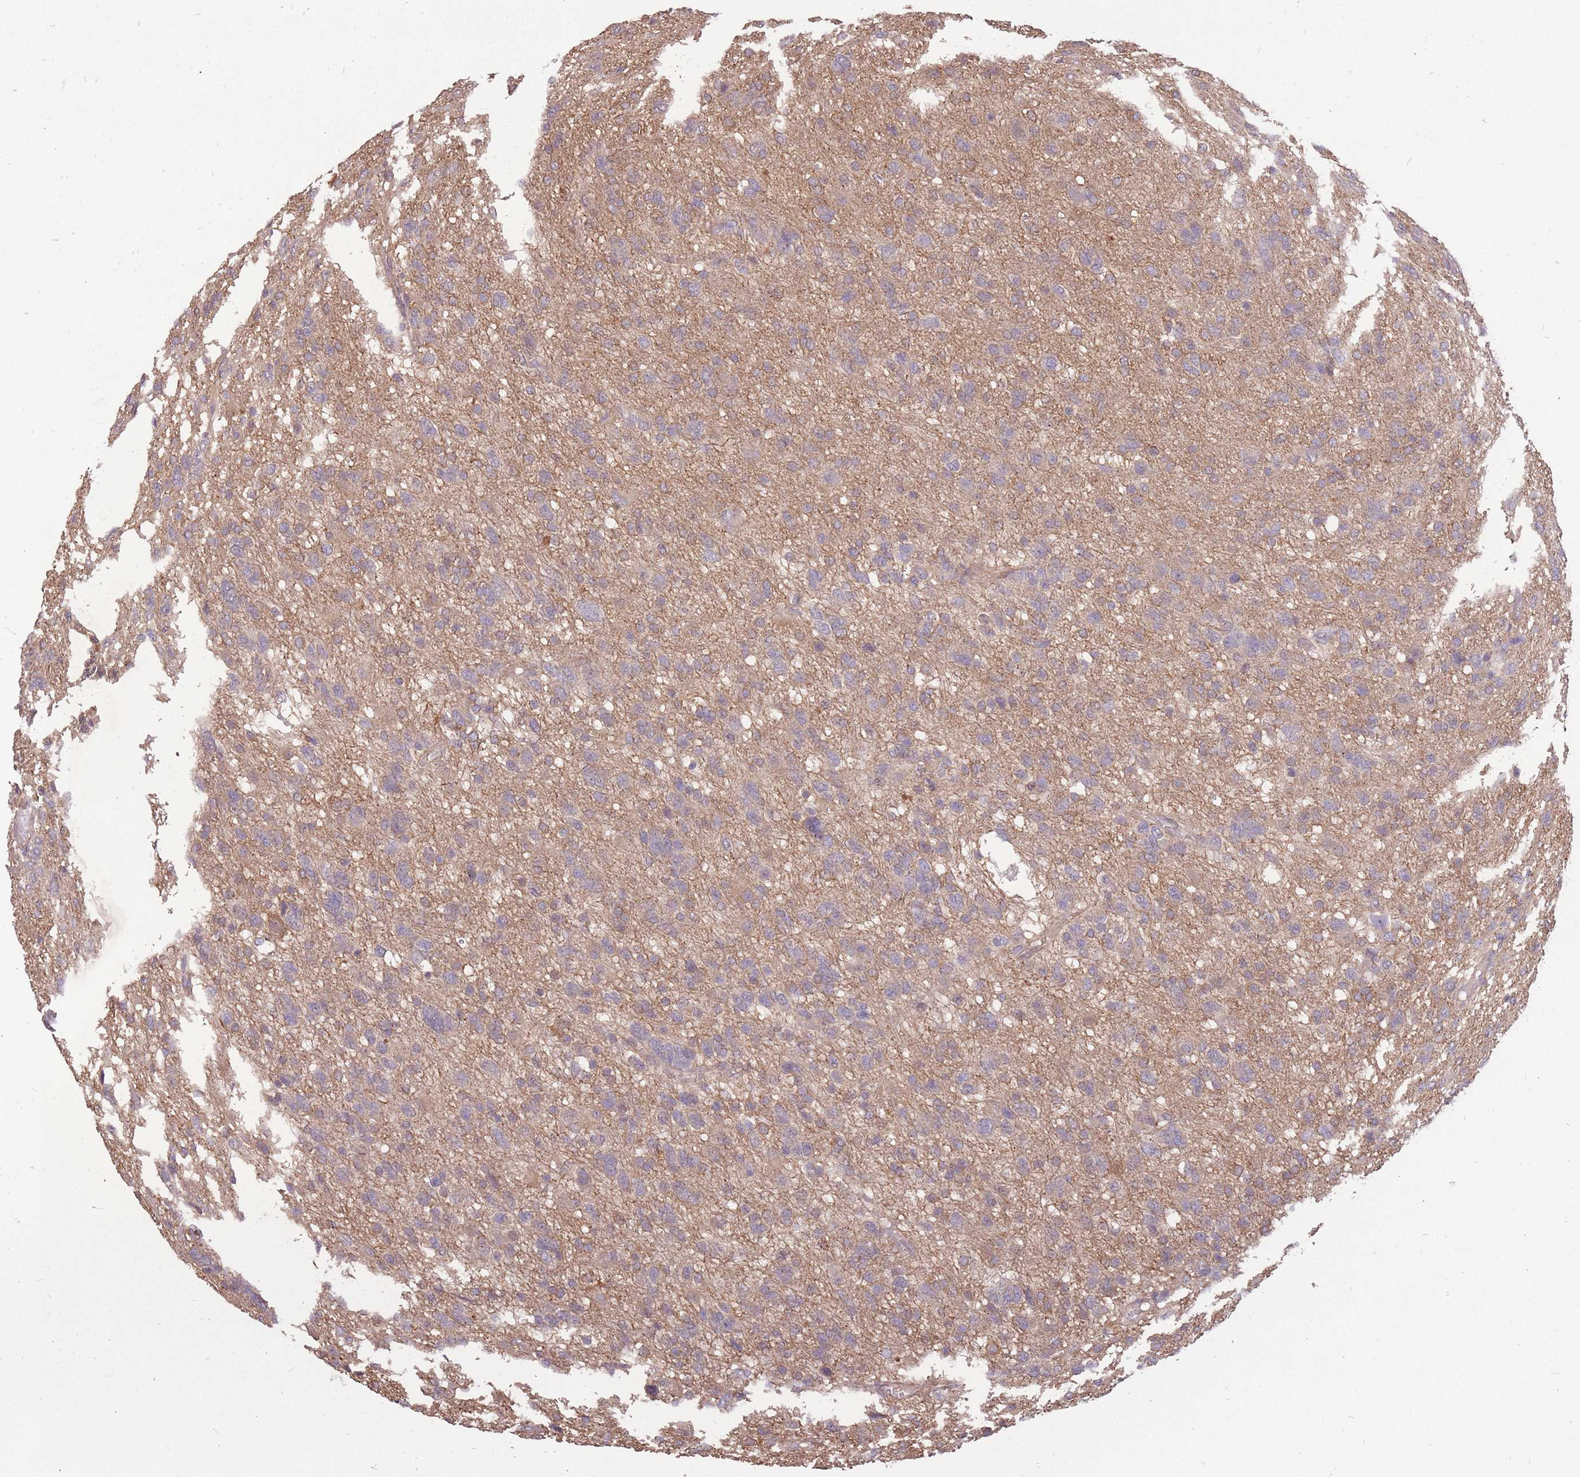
{"staining": {"intensity": "negative", "quantity": "none", "location": "none"}, "tissue": "glioma", "cell_type": "Tumor cells", "image_type": "cancer", "snomed": [{"axis": "morphology", "description": "Glioma, malignant, High grade"}, {"axis": "topography", "description": "Brain"}], "caption": "Tumor cells show no significant expression in malignant glioma (high-grade). (DAB immunohistochemistry with hematoxylin counter stain).", "gene": "DYNC1LI2", "patient": {"sex": "female", "age": 59}}